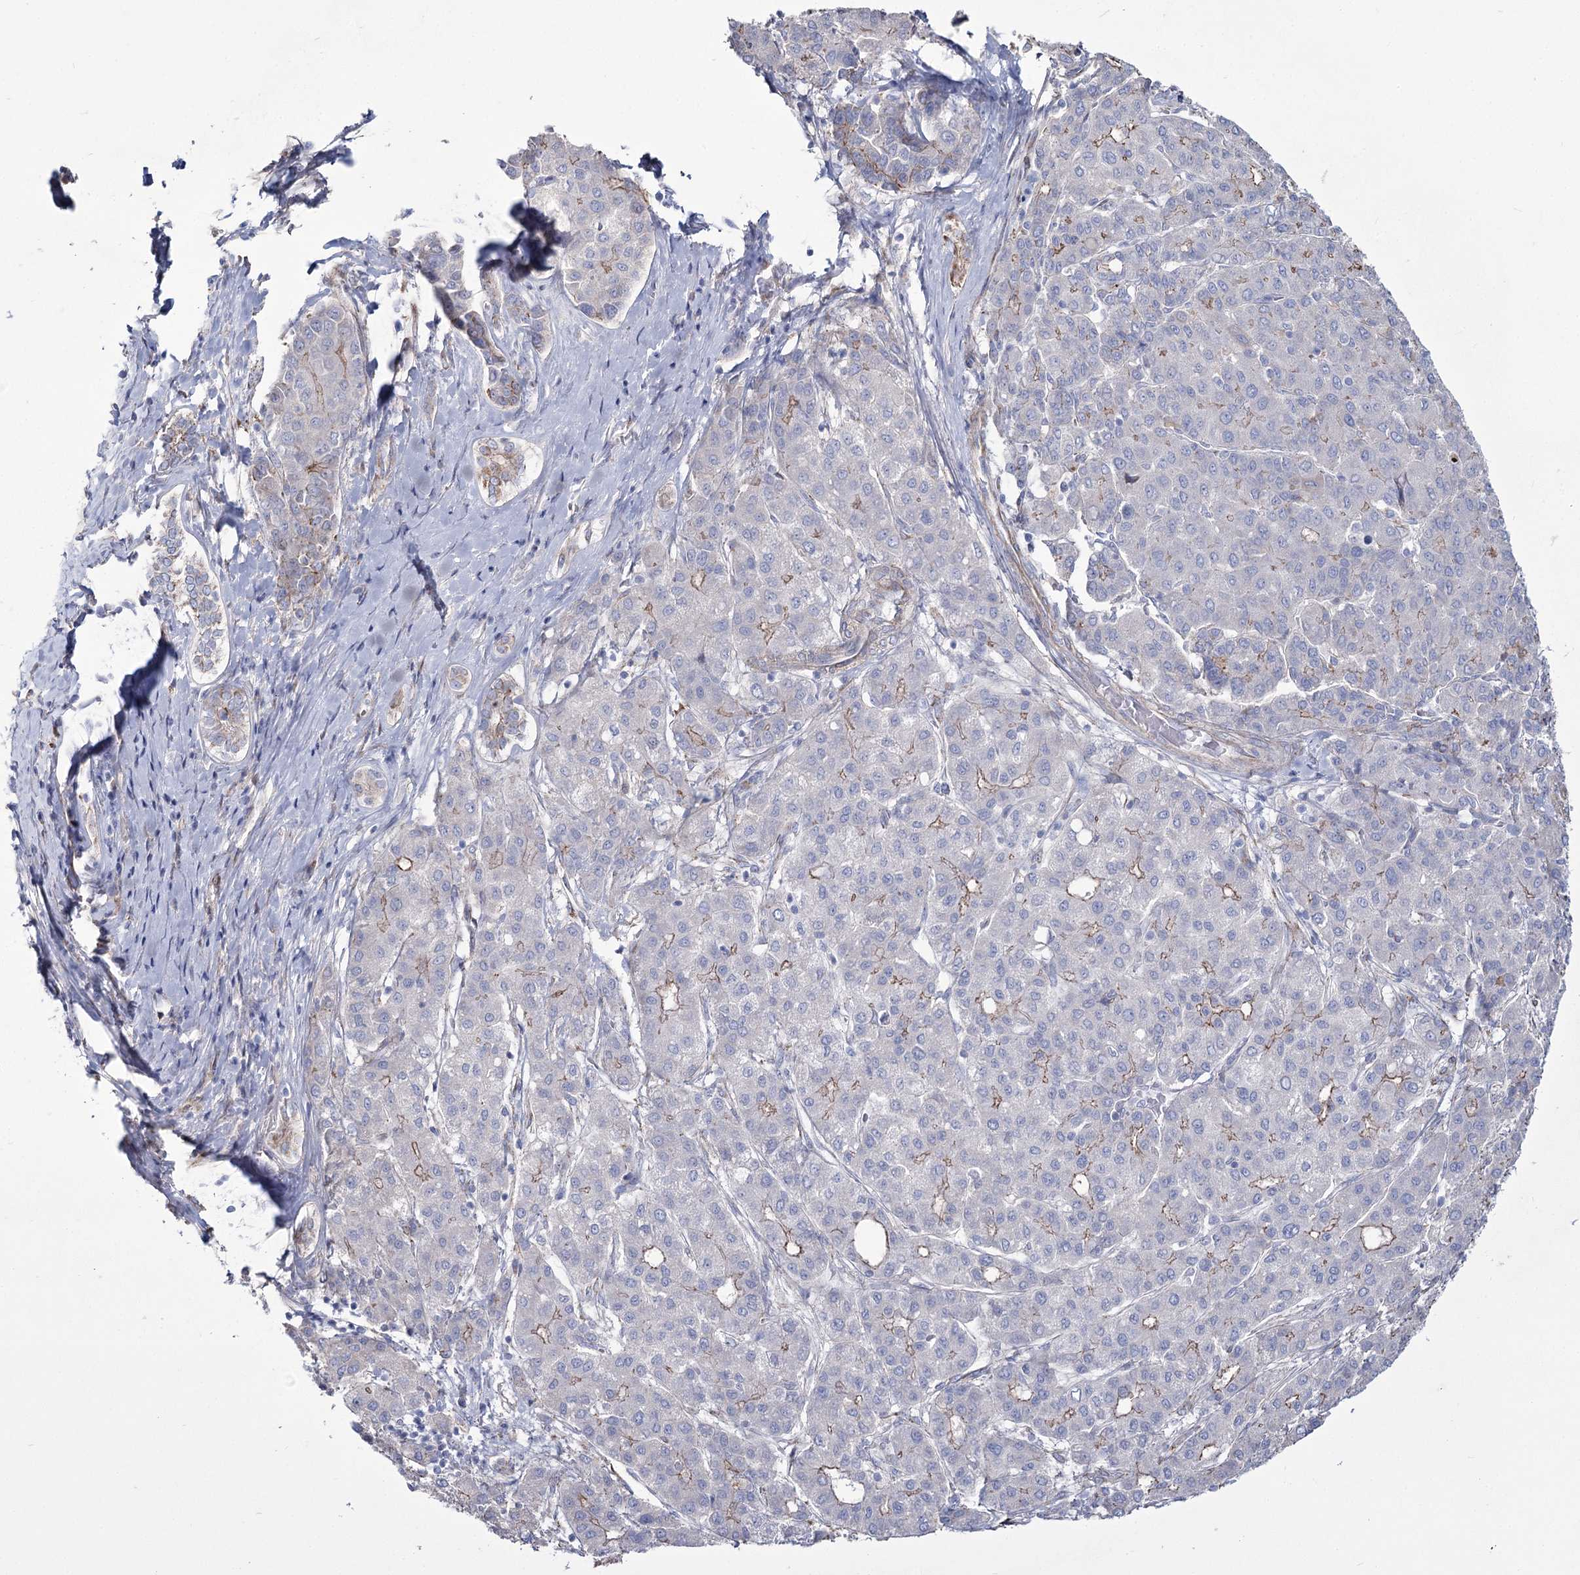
{"staining": {"intensity": "moderate", "quantity": "<25%", "location": "cytoplasmic/membranous"}, "tissue": "liver cancer", "cell_type": "Tumor cells", "image_type": "cancer", "snomed": [{"axis": "morphology", "description": "Carcinoma, Hepatocellular, NOS"}, {"axis": "topography", "description": "Liver"}], "caption": "Immunohistochemistry (IHC) (DAB) staining of liver hepatocellular carcinoma displays moderate cytoplasmic/membranous protein staining in about <25% of tumor cells.", "gene": "ME3", "patient": {"sex": "male", "age": 65}}